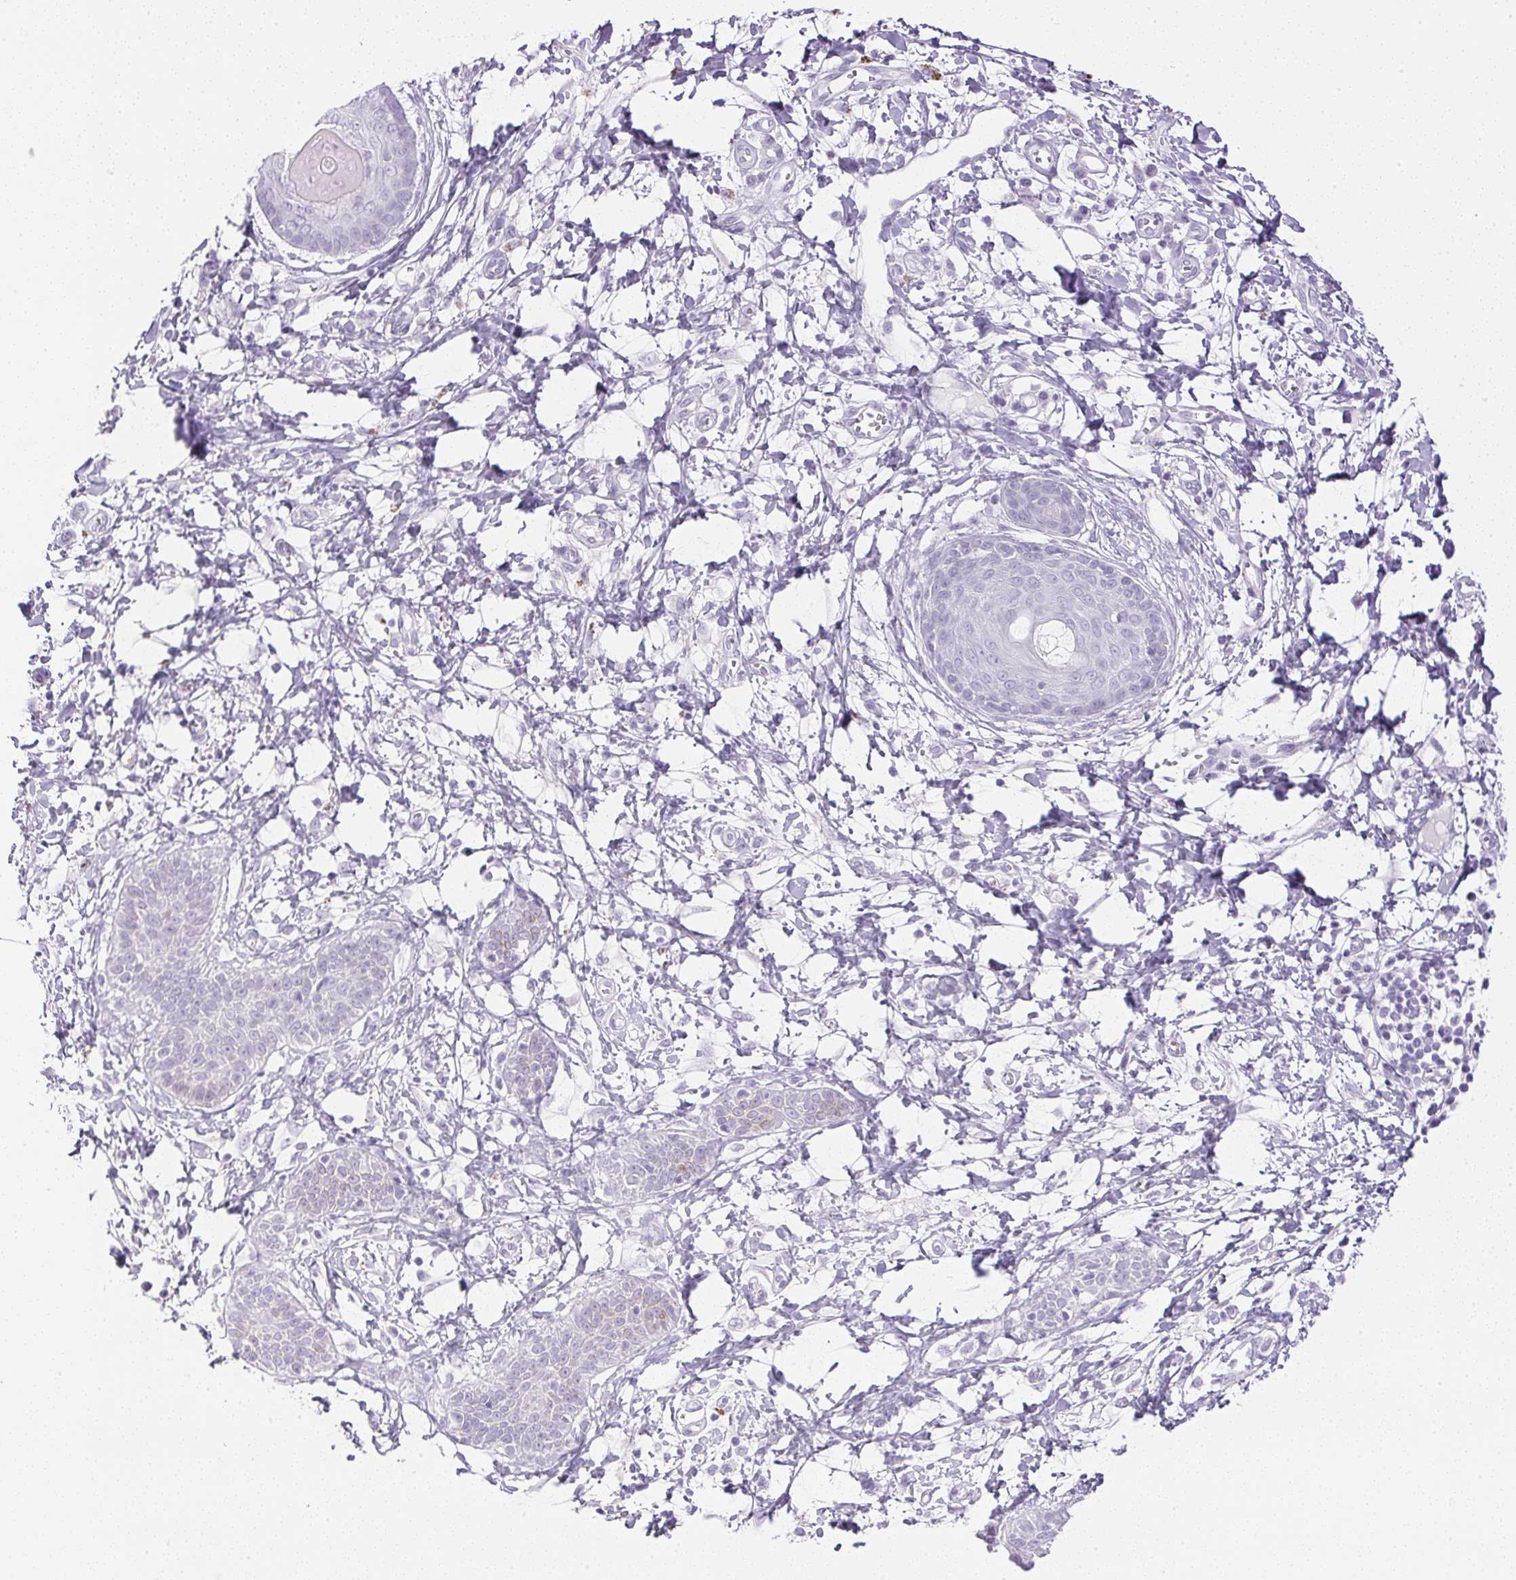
{"staining": {"intensity": "negative", "quantity": "none", "location": "none"}, "tissue": "melanoma", "cell_type": "Tumor cells", "image_type": "cancer", "snomed": [{"axis": "morphology", "description": "Malignant melanoma, NOS"}, {"axis": "topography", "description": "Skin"}], "caption": "DAB immunohistochemical staining of human malignant melanoma displays no significant expression in tumor cells.", "gene": "CTRL", "patient": {"sex": "male", "age": 51}}